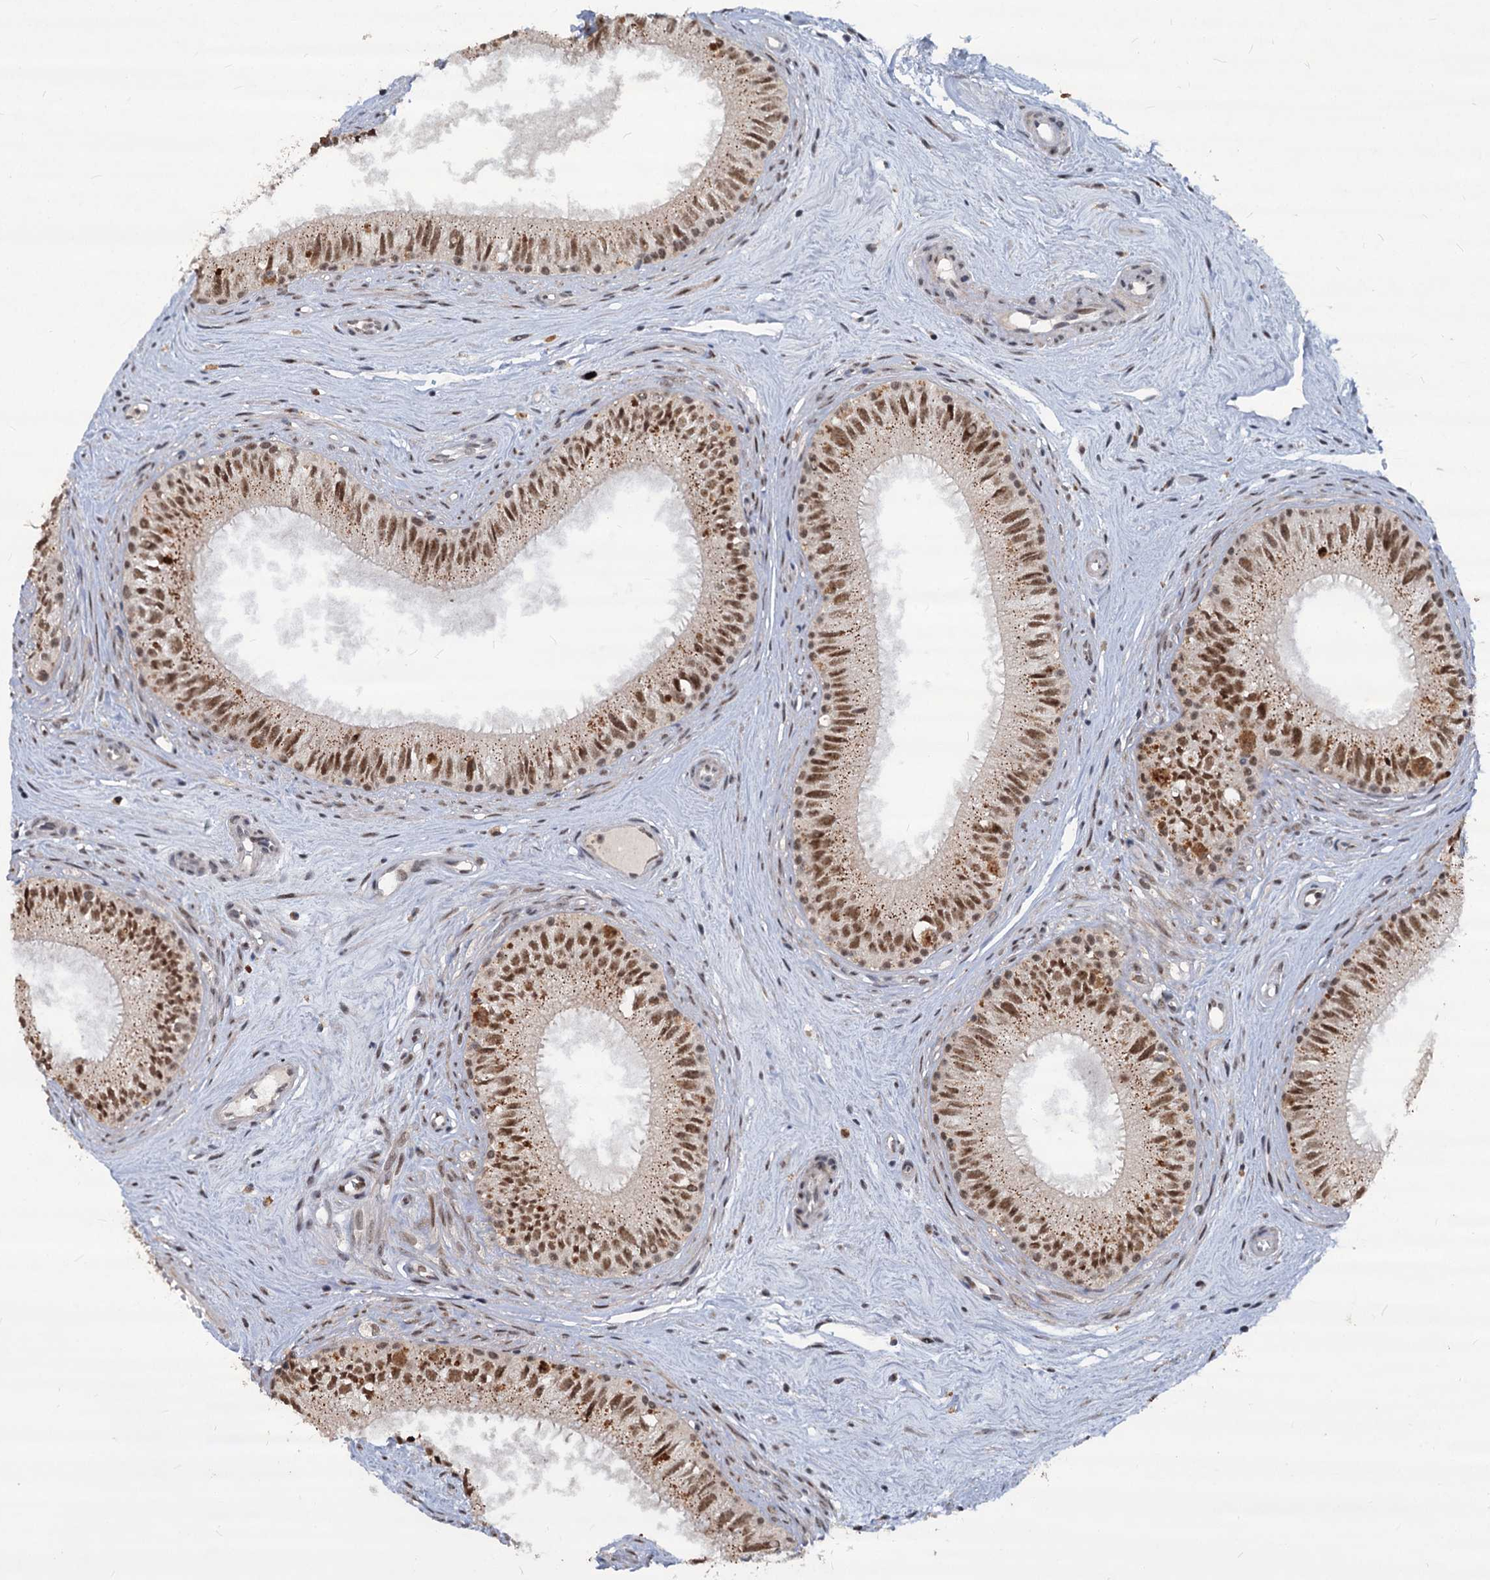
{"staining": {"intensity": "moderate", "quantity": ">75%", "location": "cytoplasmic/membranous,nuclear"}, "tissue": "epididymis", "cell_type": "Glandular cells", "image_type": "normal", "snomed": [{"axis": "morphology", "description": "Normal tissue, NOS"}, {"axis": "topography", "description": "Epididymis"}], "caption": "A brown stain highlights moderate cytoplasmic/membranous,nuclear staining of a protein in glandular cells of unremarkable human epididymis. The protein of interest is stained brown, and the nuclei are stained in blue (DAB (3,3'-diaminobenzidine) IHC with brightfield microscopy, high magnification).", "gene": "PHF8", "patient": {"sex": "male", "age": 71}}